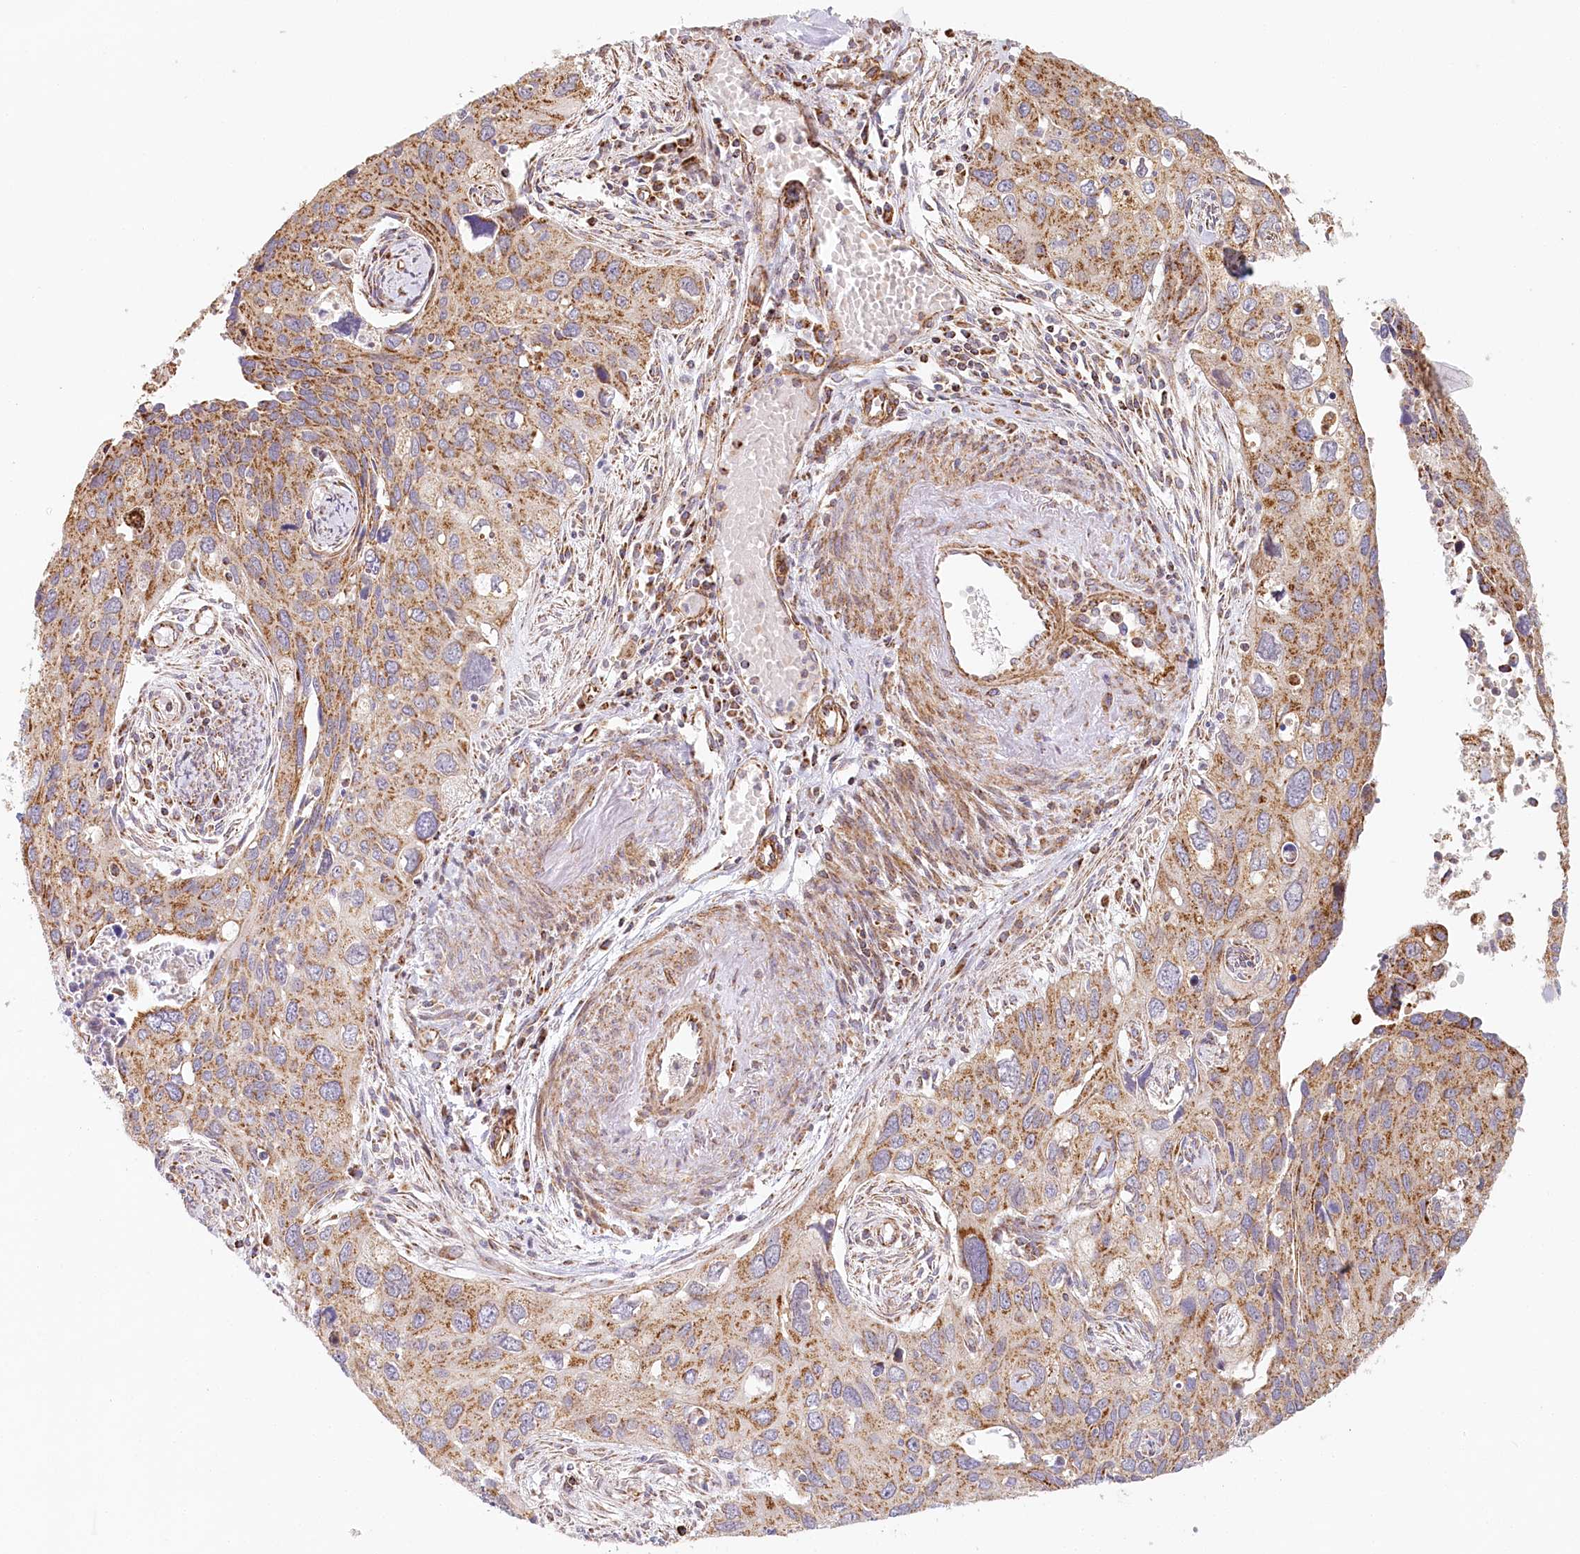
{"staining": {"intensity": "moderate", "quantity": ">75%", "location": "cytoplasmic/membranous"}, "tissue": "cervical cancer", "cell_type": "Tumor cells", "image_type": "cancer", "snomed": [{"axis": "morphology", "description": "Squamous cell carcinoma, NOS"}, {"axis": "topography", "description": "Cervix"}], "caption": "Brown immunohistochemical staining in cervical squamous cell carcinoma demonstrates moderate cytoplasmic/membranous positivity in approximately >75% of tumor cells. The protein of interest is stained brown, and the nuclei are stained in blue (DAB IHC with brightfield microscopy, high magnification).", "gene": "UMPS", "patient": {"sex": "female", "age": 55}}